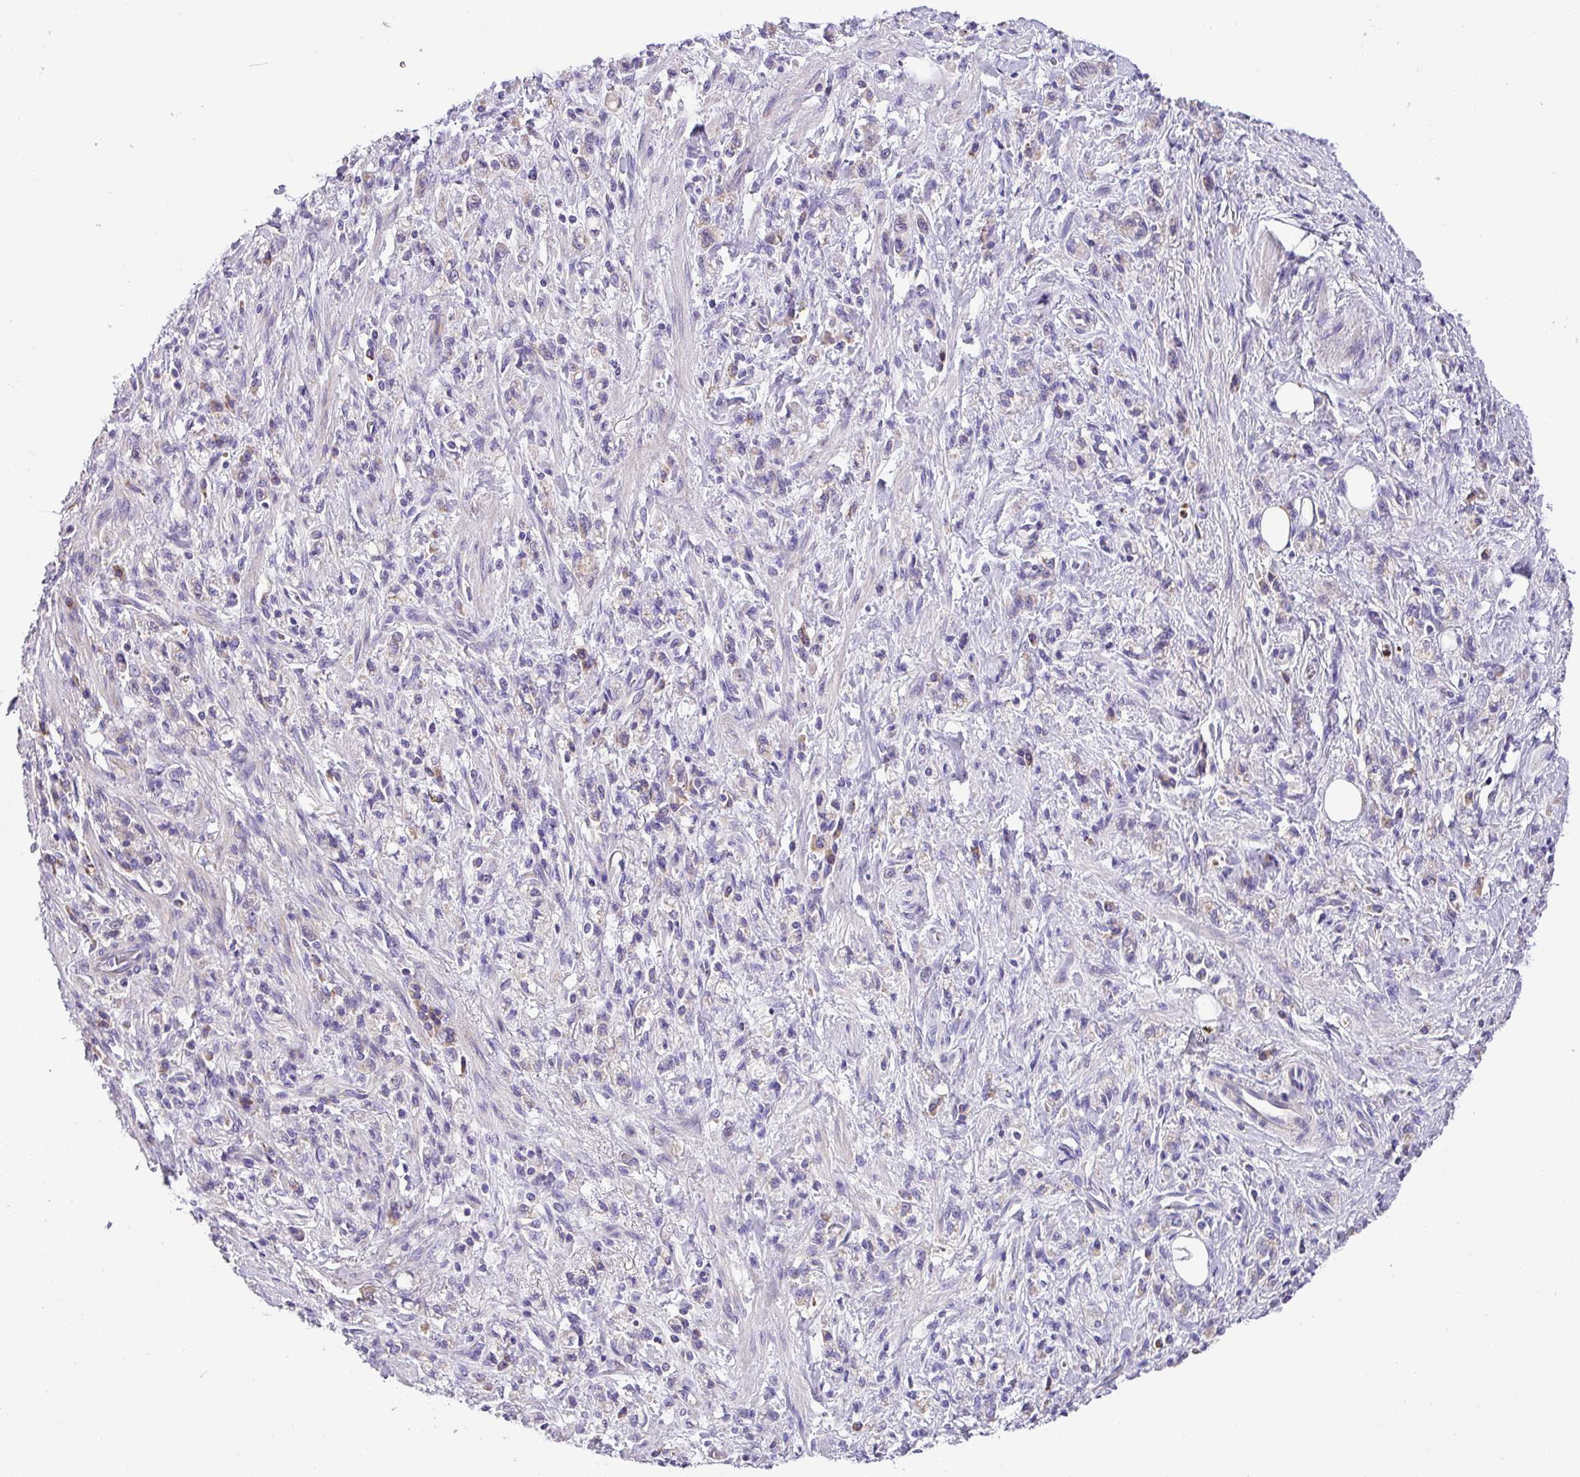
{"staining": {"intensity": "negative", "quantity": "none", "location": "none"}, "tissue": "stomach cancer", "cell_type": "Tumor cells", "image_type": "cancer", "snomed": [{"axis": "morphology", "description": "Adenocarcinoma, NOS"}, {"axis": "topography", "description": "Stomach"}], "caption": "Immunohistochemistry (IHC) photomicrograph of human adenocarcinoma (stomach) stained for a protein (brown), which demonstrates no positivity in tumor cells.", "gene": "ANXA2R", "patient": {"sex": "male", "age": 77}}